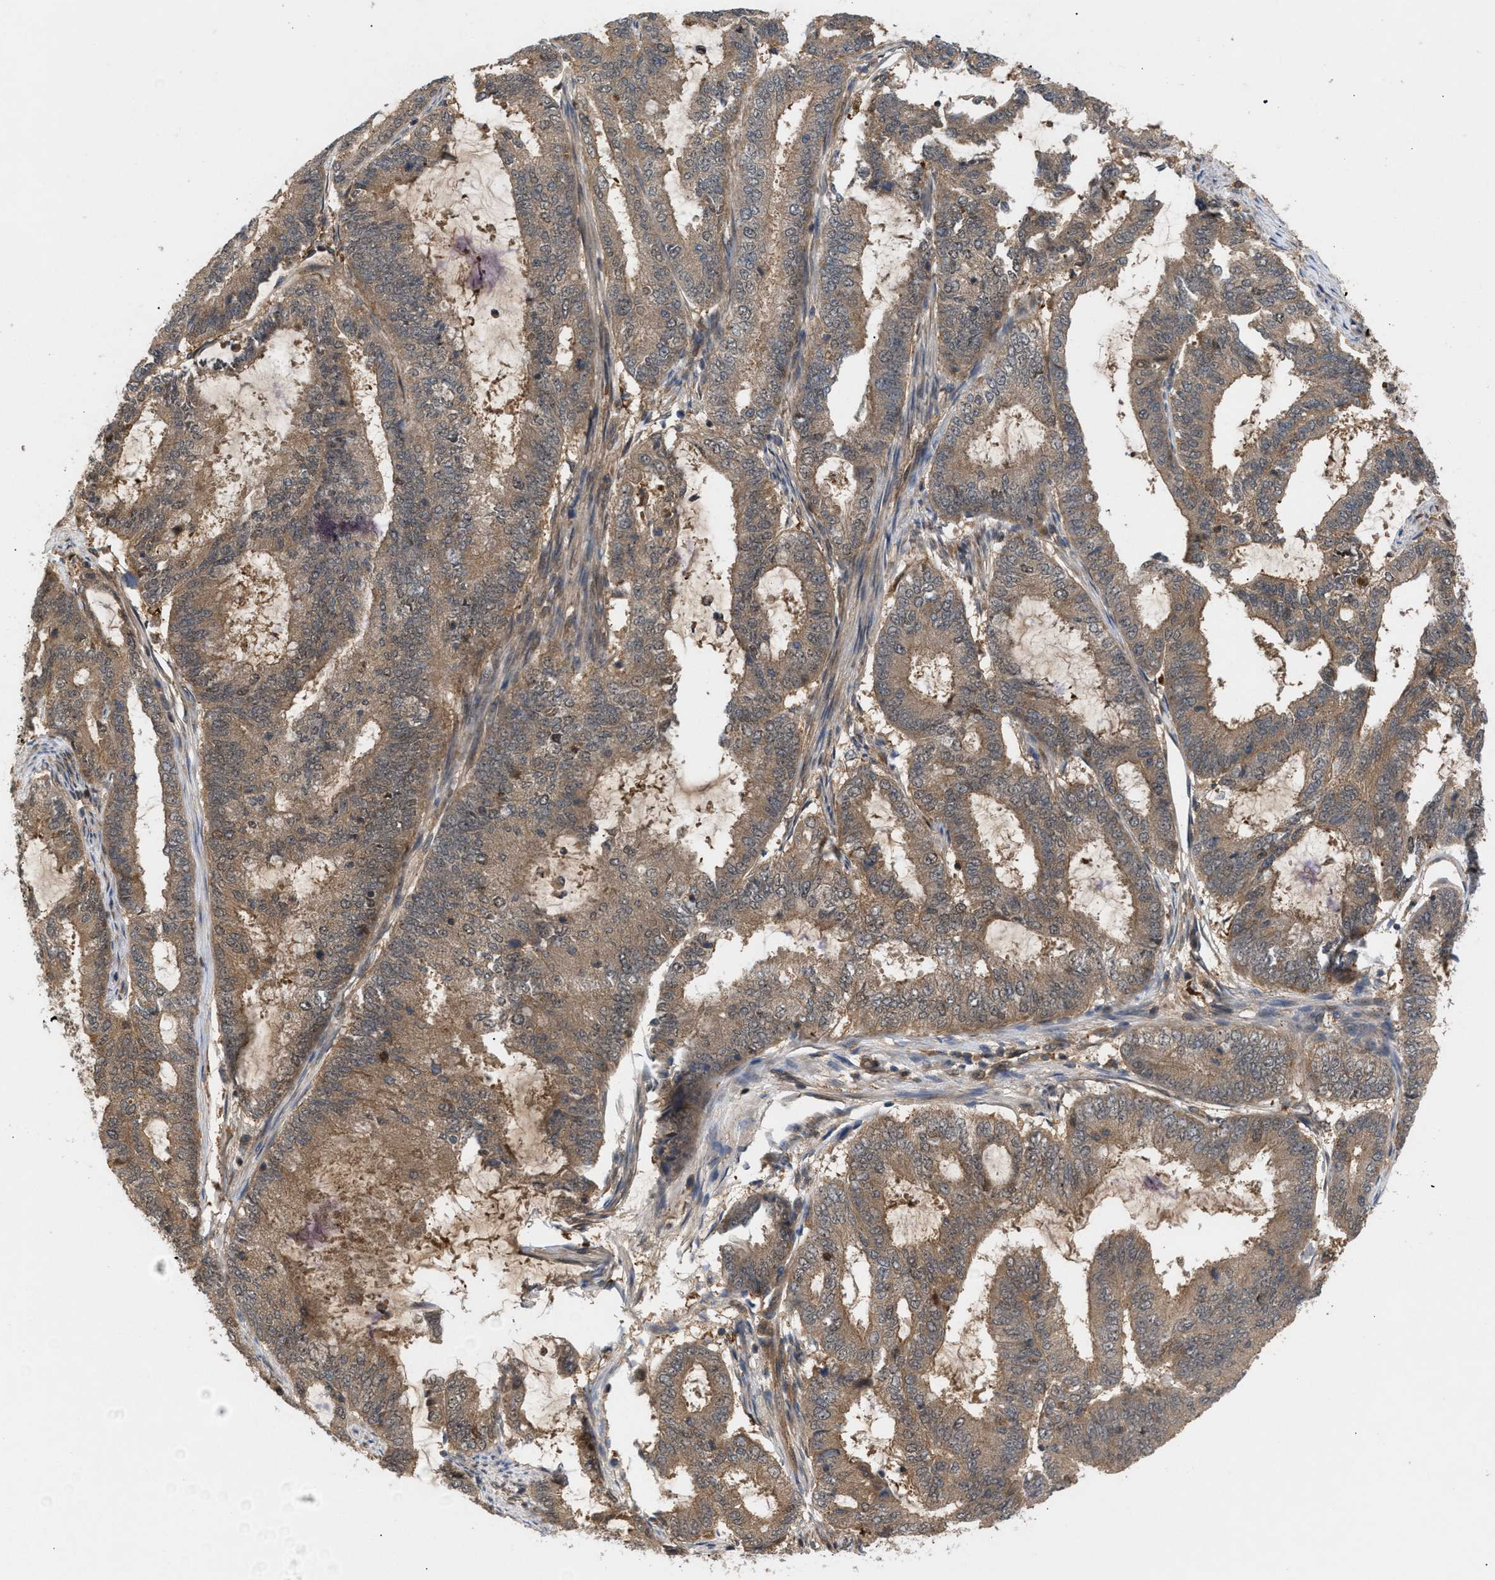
{"staining": {"intensity": "weak", "quantity": ">75%", "location": "cytoplasmic/membranous"}, "tissue": "endometrial cancer", "cell_type": "Tumor cells", "image_type": "cancer", "snomed": [{"axis": "morphology", "description": "Adenocarcinoma, NOS"}, {"axis": "topography", "description": "Endometrium"}], "caption": "Immunohistochemical staining of adenocarcinoma (endometrial) shows low levels of weak cytoplasmic/membranous staining in approximately >75% of tumor cells.", "gene": "GLOD4", "patient": {"sex": "female", "age": 51}}